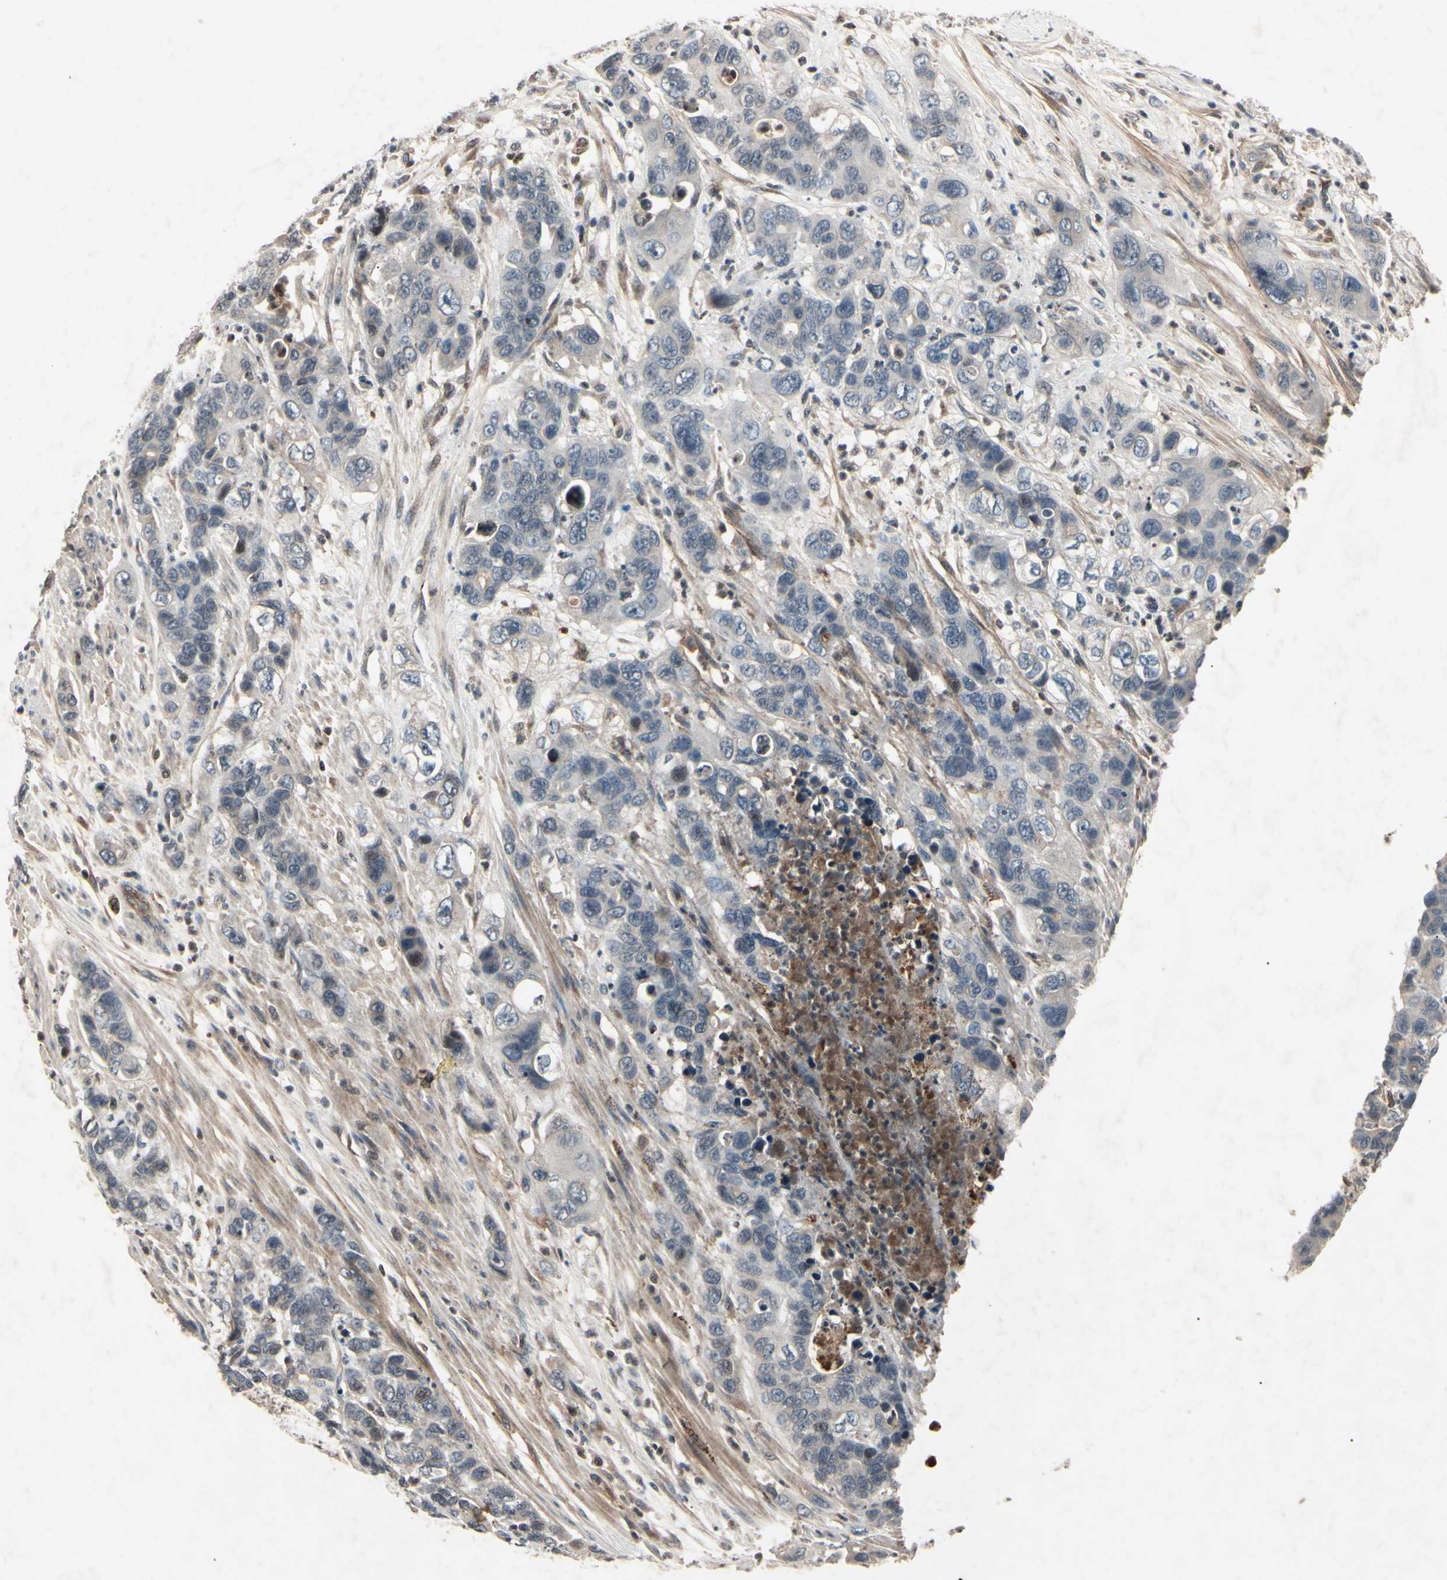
{"staining": {"intensity": "negative", "quantity": "none", "location": "none"}, "tissue": "pancreatic cancer", "cell_type": "Tumor cells", "image_type": "cancer", "snomed": [{"axis": "morphology", "description": "Adenocarcinoma, NOS"}, {"axis": "topography", "description": "Pancreas"}], "caption": "Protein analysis of pancreatic cancer (adenocarcinoma) displays no significant positivity in tumor cells. (DAB immunohistochemistry with hematoxylin counter stain).", "gene": "AEBP1", "patient": {"sex": "female", "age": 71}}